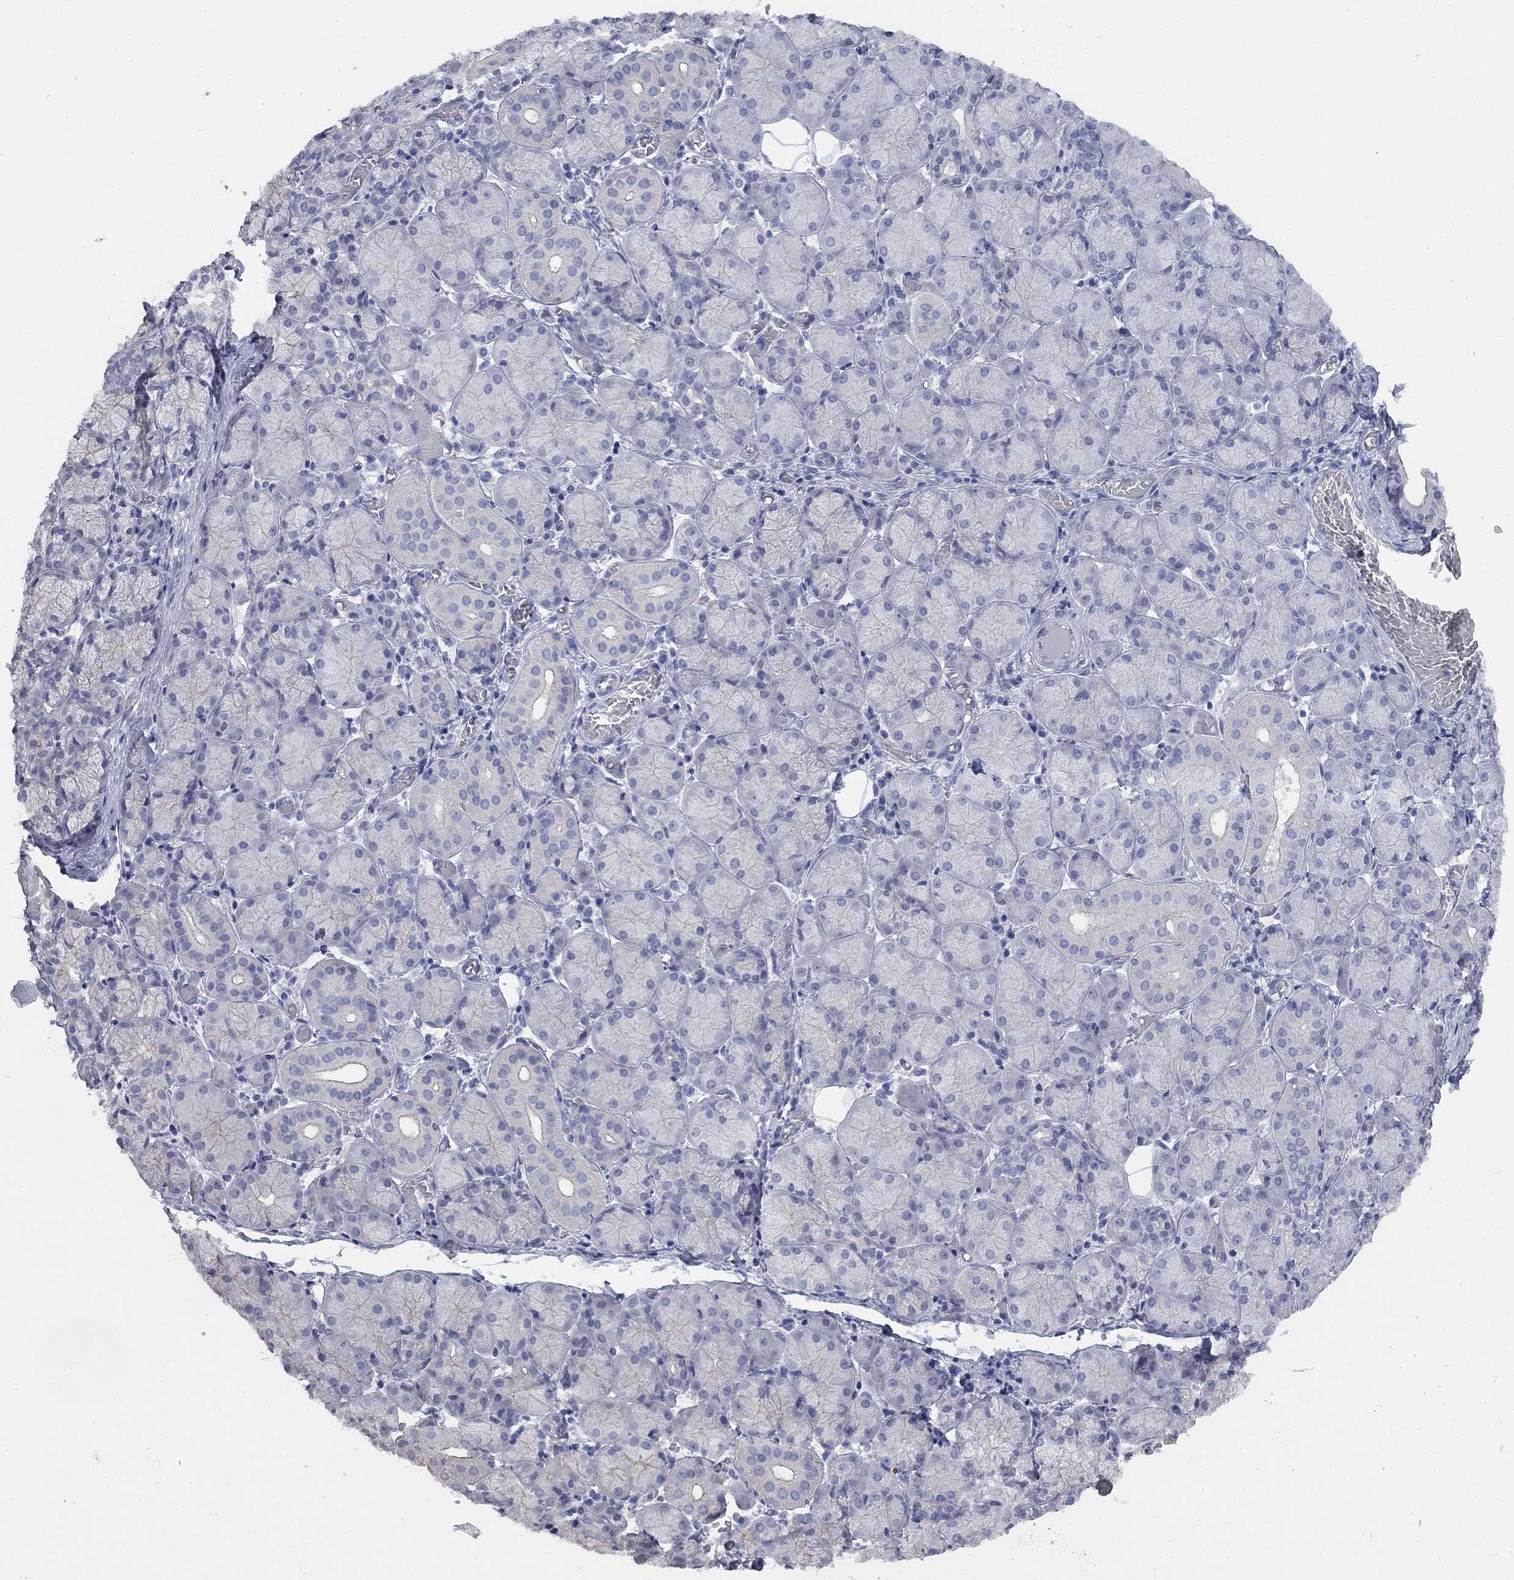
{"staining": {"intensity": "negative", "quantity": "none", "location": "none"}, "tissue": "salivary gland", "cell_type": "Glandular cells", "image_type": "normal", "snomed": [{"axis": "morphology", "description": "Normal tissue, NOS"}, {"axis": "topography", "description": "Salivary gland"}, {"axis": "topography", "description": "Peripheral nerve tissue"}], "caption": "Glandular cells show no significant positivity in unremarkable salivary gland. (DAB (3,3'-diaminobenzidine) immunohistochemistry with hematoxylin counter stain).", "gene": "AOX1", "patient": {"sex": "female", "age": 24}}